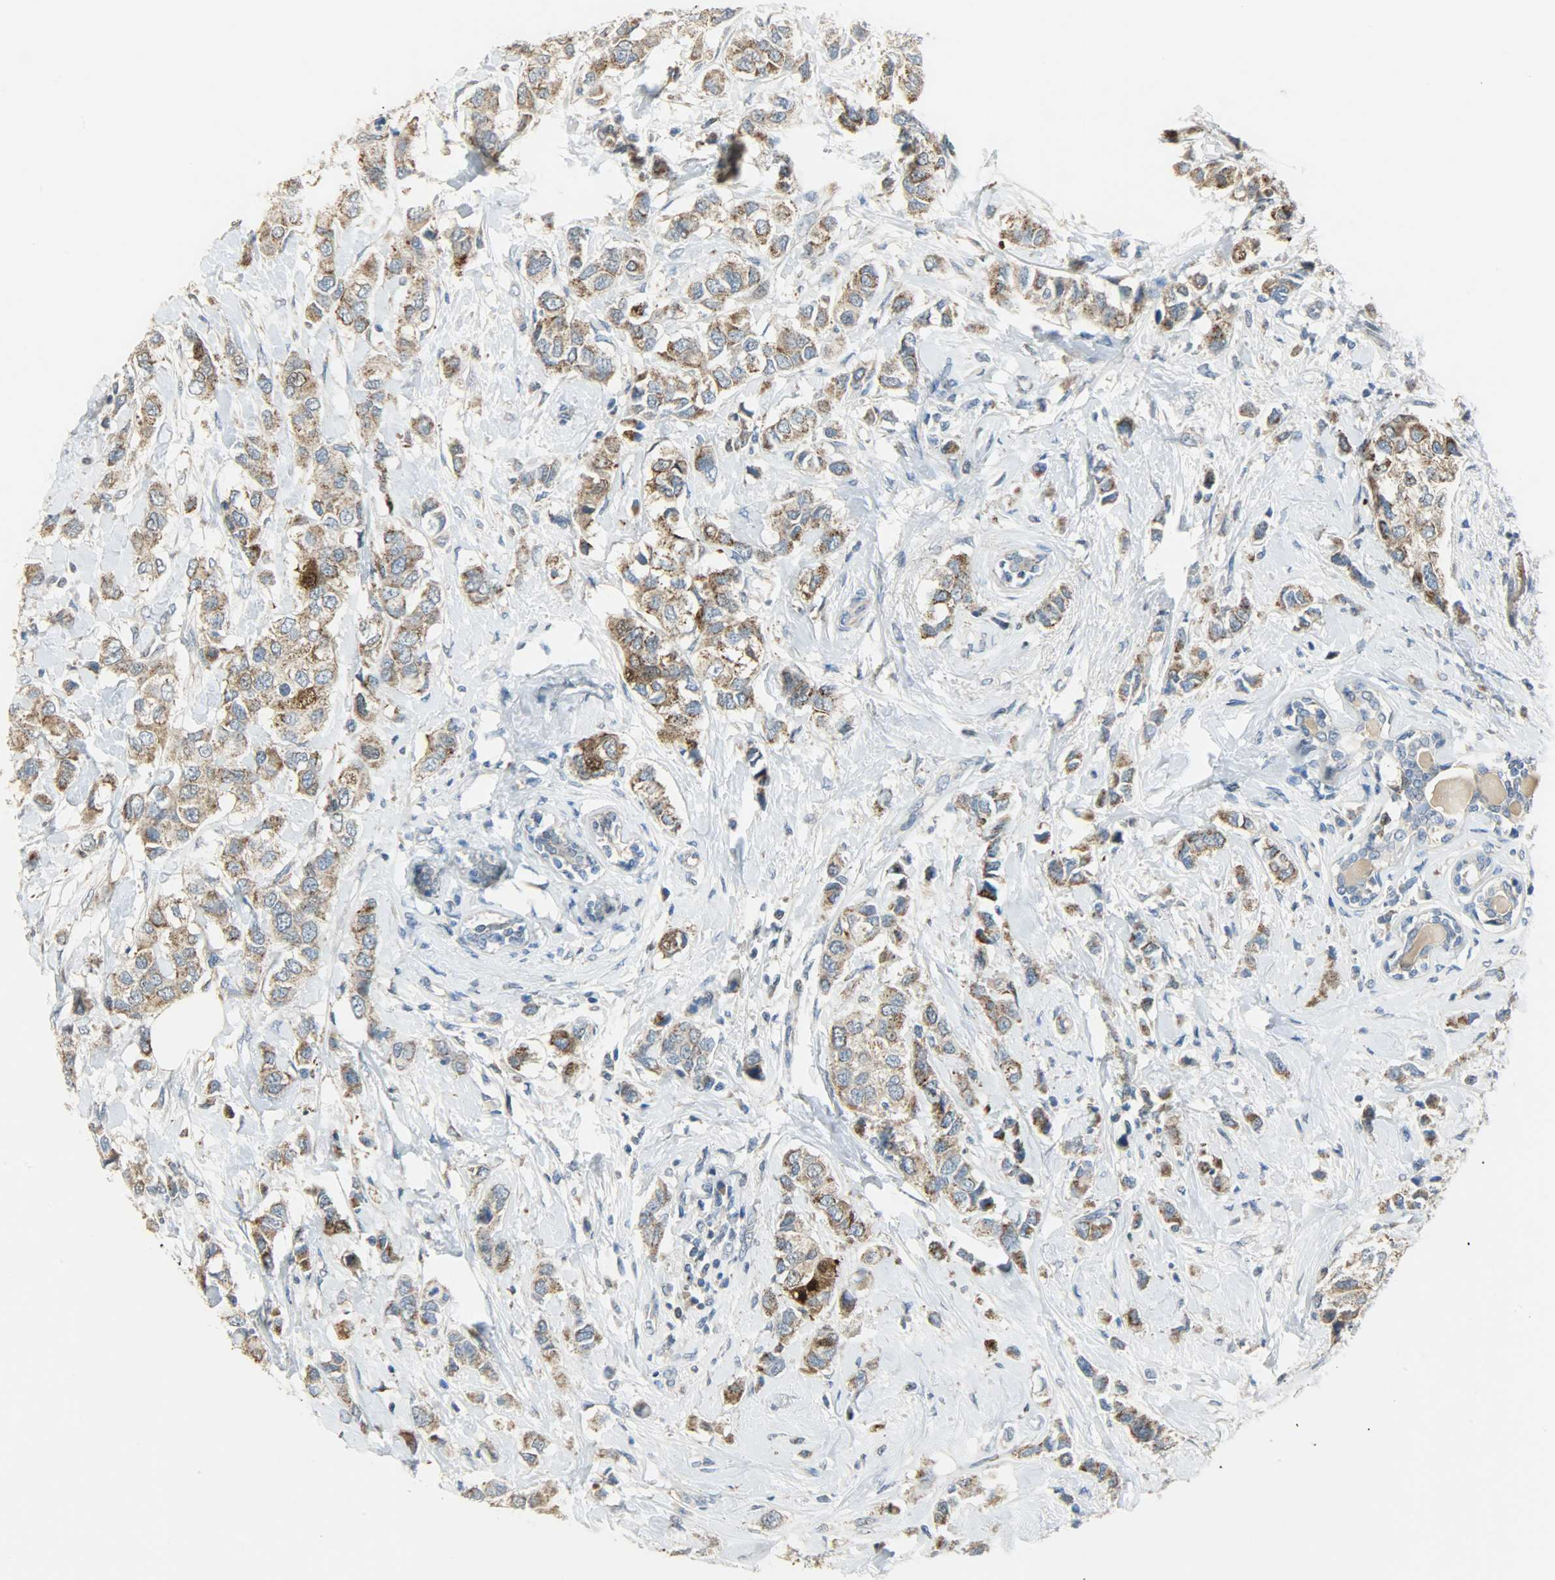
{"staining": {"intensity": "strong", "quantity": ">75%", "location": "cytoplasmic/membranous"}, "tissue": "breast cancer", "cell_type": "Tumor cells", "image_type": "cancer", "snomed": [{"axis": "morphology", "description": "Duct carcinoma"}, {"axis": "topography", "description": "Breast"}], "caption": "Immunohistochemical staining of breast intraductal carcinoma shows strong cytoplasmic/membranous protein positivity in approximately >75% of tumor cells.", "gene": "PPP1R1B", "patient": {"sex": "female", "age": 50}}